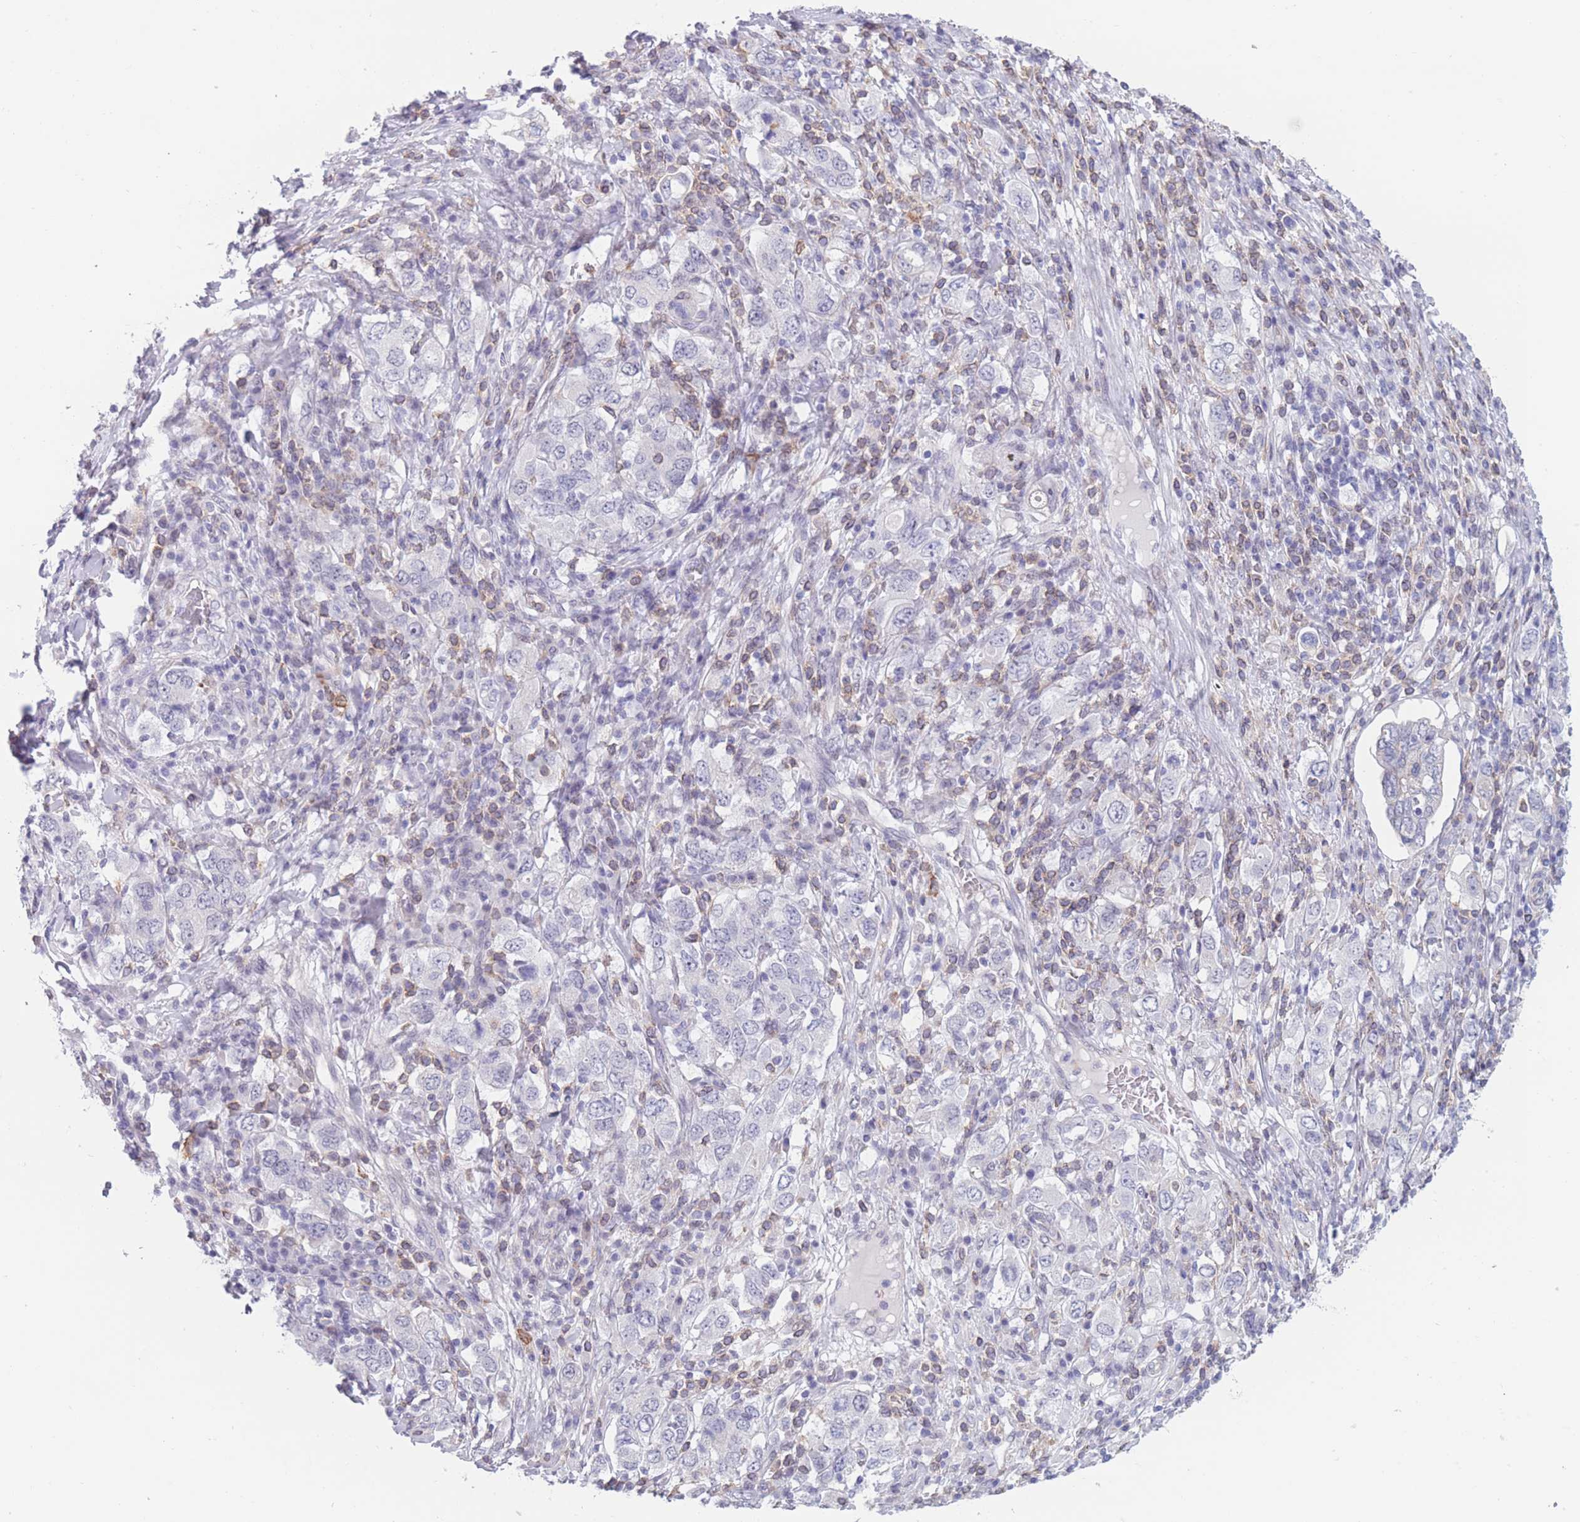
{"staining": {"intensity": "negative", "quantity": "none", "location": "none"}, "tissue": "stomach cancer", "cell_type": "Tumor cells", "image_type": "cancer", "snomed": [{"axis": "morphology", "description": "Adenocarcinoma, NOS"}, {"axis": "topography", "description": "Stomach, upper"}, {"axis": "topography", "description": "Stomach"}], "caption": "IHC of human stomach cancer (adenocarcinoma) demonstrates no positivity in tumor cells.", "gene": "PODXL", "patient": {"sex": "male", "age": 62}}